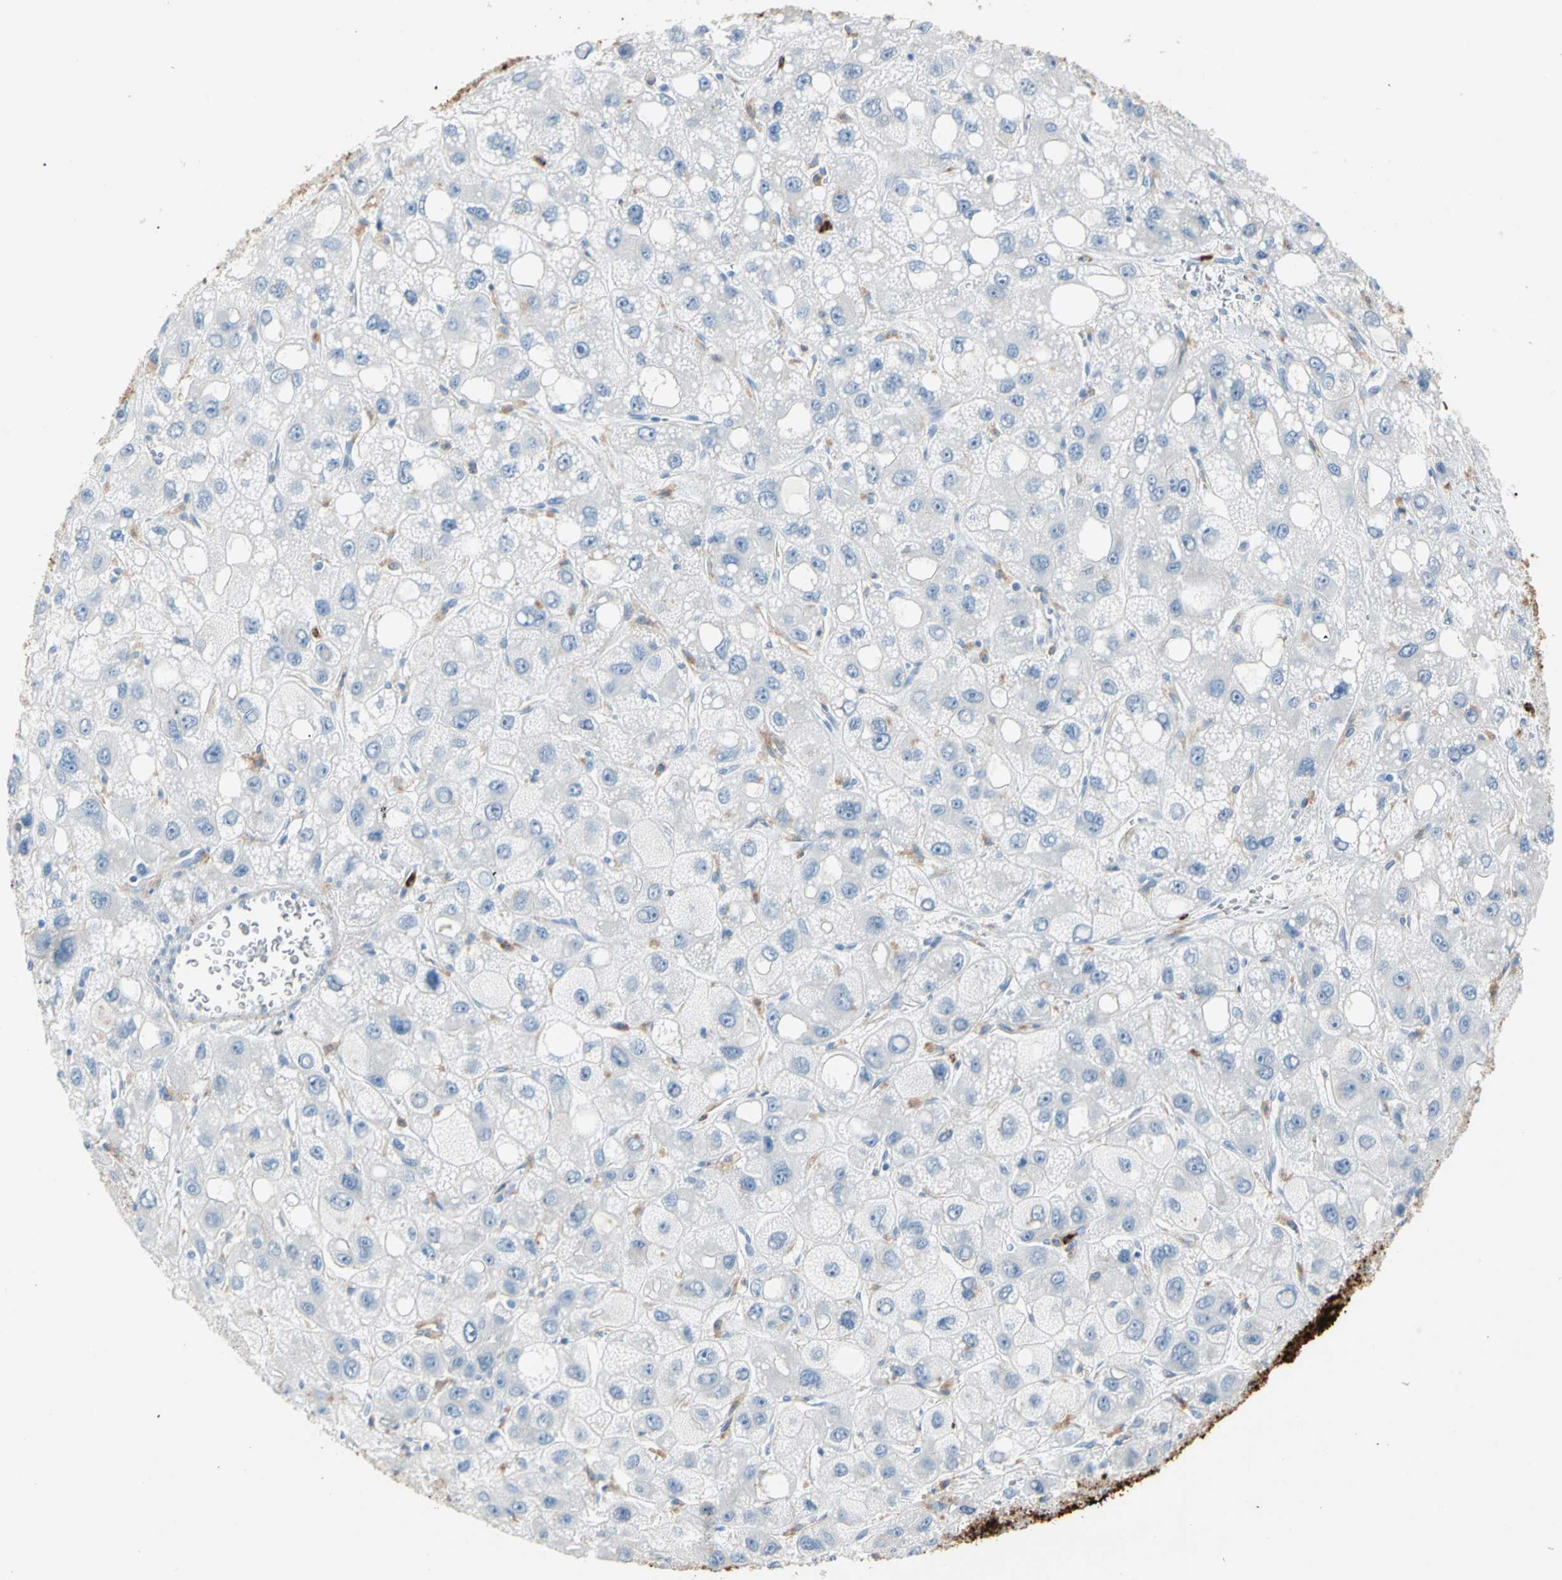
{"staining": {"intensity": "negative", "quantity": "none", "location": "none"}, "tissue": "liver cancer", "cell_type": "Tumor cells", "image_type": "cancer", "snomed": [{"axis": "morphology", "description": "Carcinoma, Hepatocellular, NOS"}, {"axis": "topography", "description": "Liver"}], "caption": "IHC photomicrograph of human liver hepatocellular carcinoma stained for a protein (brown), which demonstrates no expression in tumor cells.", "gene": "CLEC4A", "patient": {"sex": "male", "age": 55}}